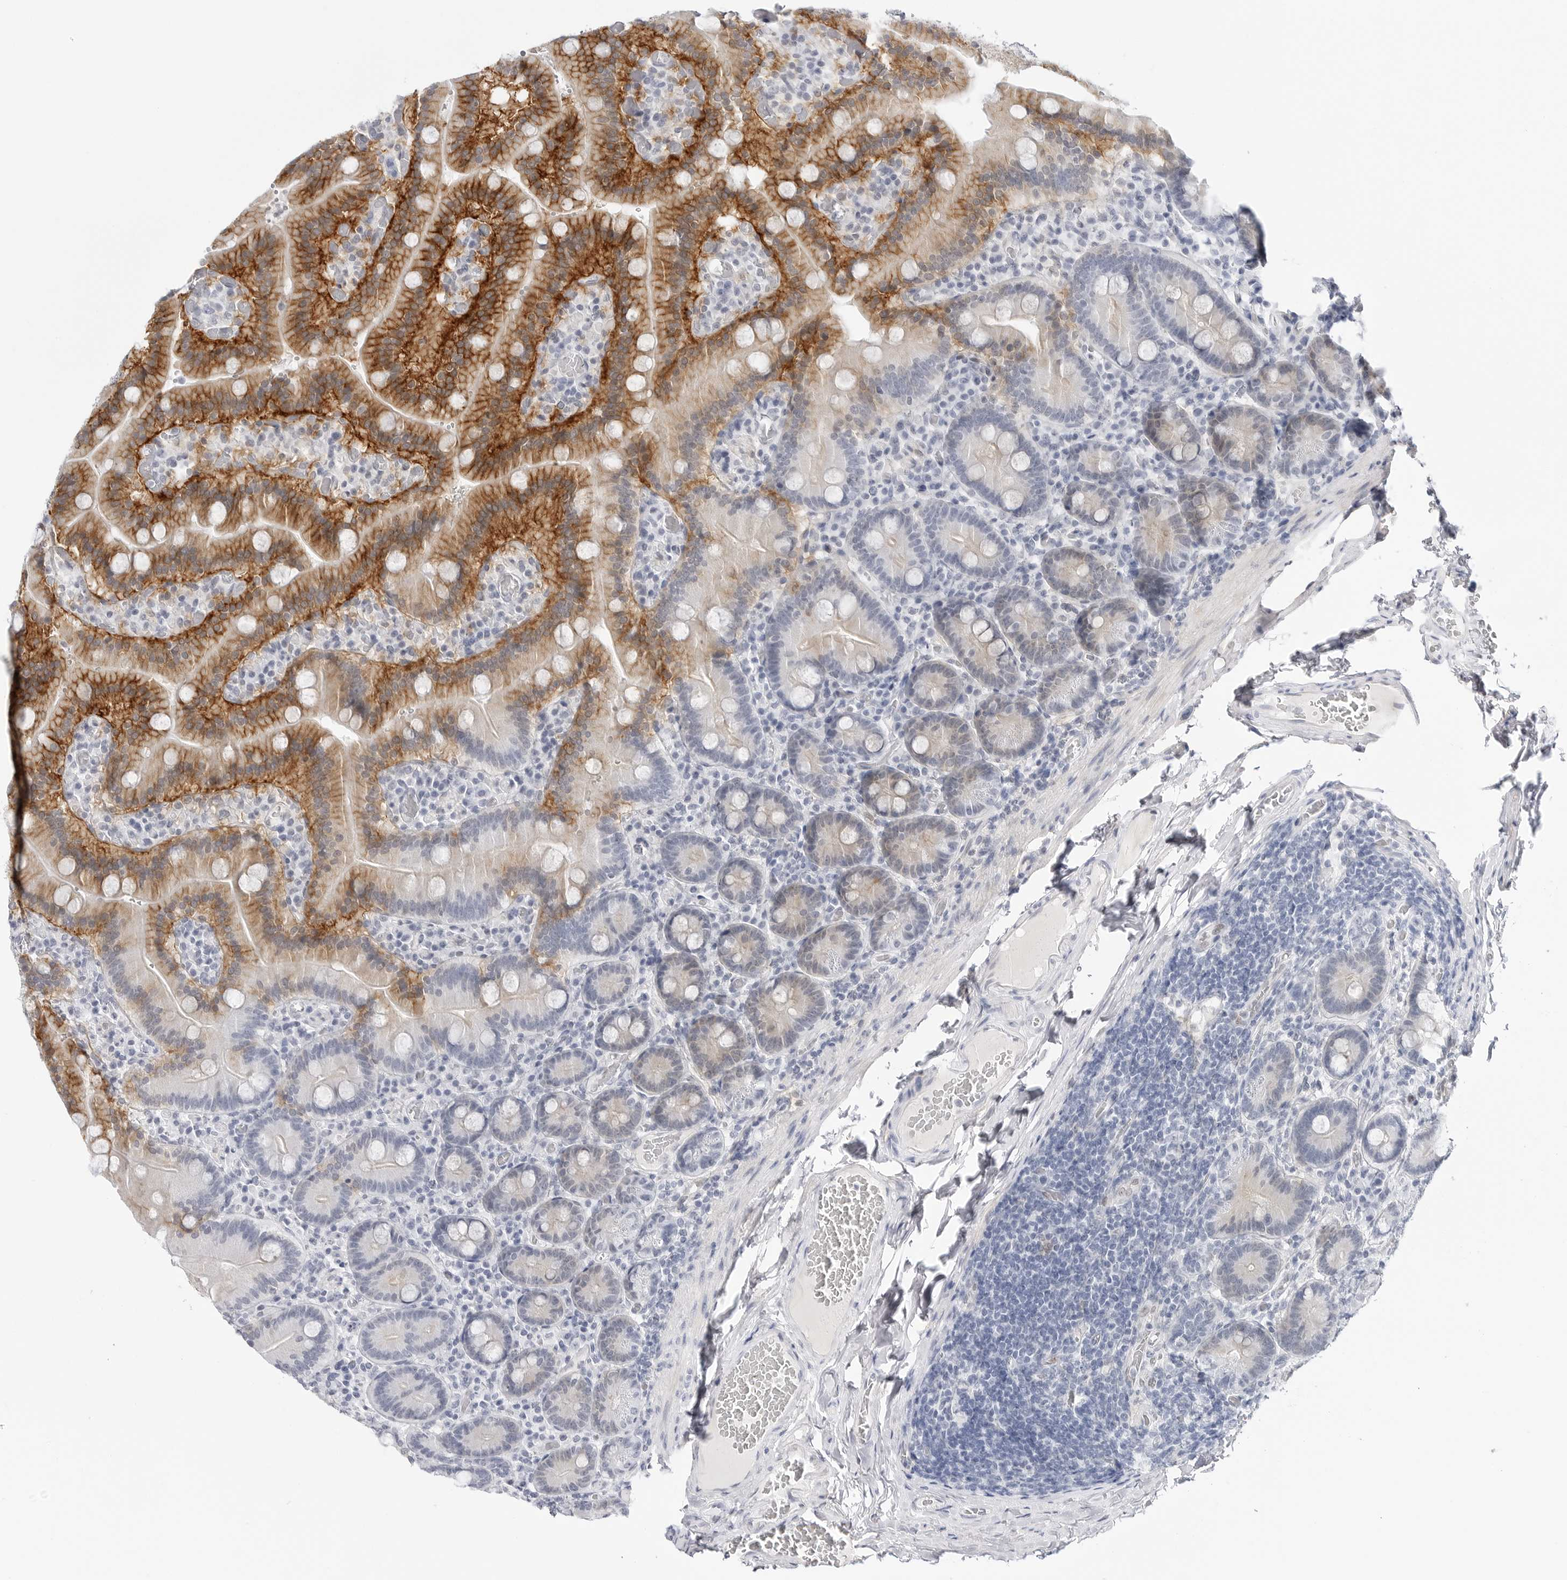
{"staining": {"intensity": "strong", "quantity": "<25%", "location": "cytoplasmic/membranous"}, "tissue": "duodenum", "cell_type": "Glandular cells", "image_type": "normal", "snomed": [{"axis": "morphology", "description": "Normal tissue, NOS"}, {"axis": "topography", "description": "Duodenum"}], "caption": "This is an image of IHC staining of unremarkable duodenum, which shows strong staining in the cytoplasmic/membranous of glandular cells.", "gene": "SLC19A1", "patient": {"sex": "female", "age": 62}}